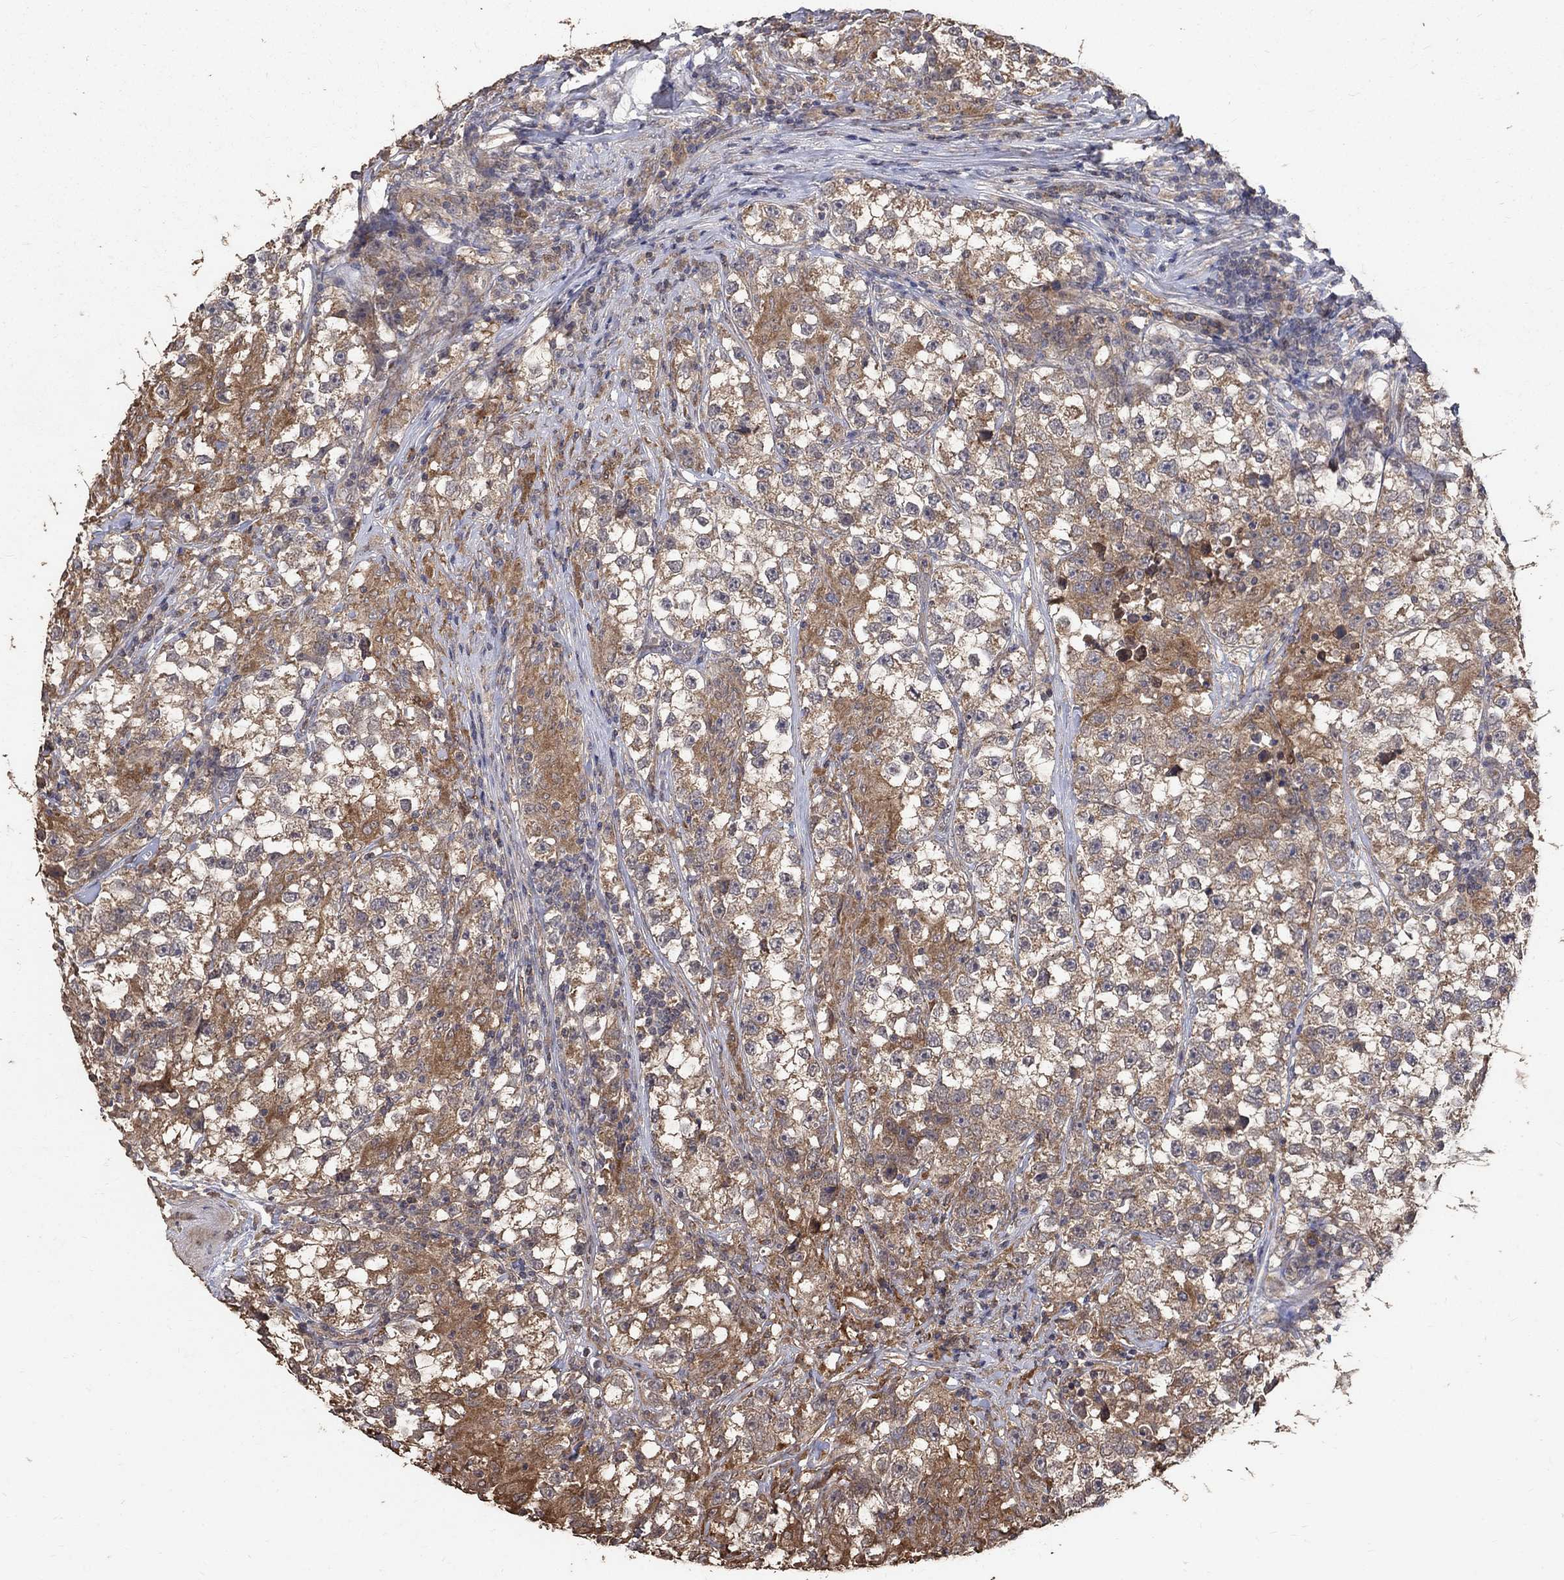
{"staining": {"intensity": "moderate", "quantity": "25%-75%", "location": "cytoplasmic/membranous"}, "tissue": "testis cancer", "cell_type": "Tumor cells", "image_type": "cancer", "snomed": [{"axis": "morphology", "description": "Seminoma, NOS"}, {"axis": "topography", "description": "Testis"}], "caption": "Approximately 25%-75% of tumor cells in testis seminoma reveal moderate cytoplasmic/membranous protein staining as visualized by brown immunohistochemical staining.", "gene": "C17orf75", "patient": {"sex": "male", "age": 46}}